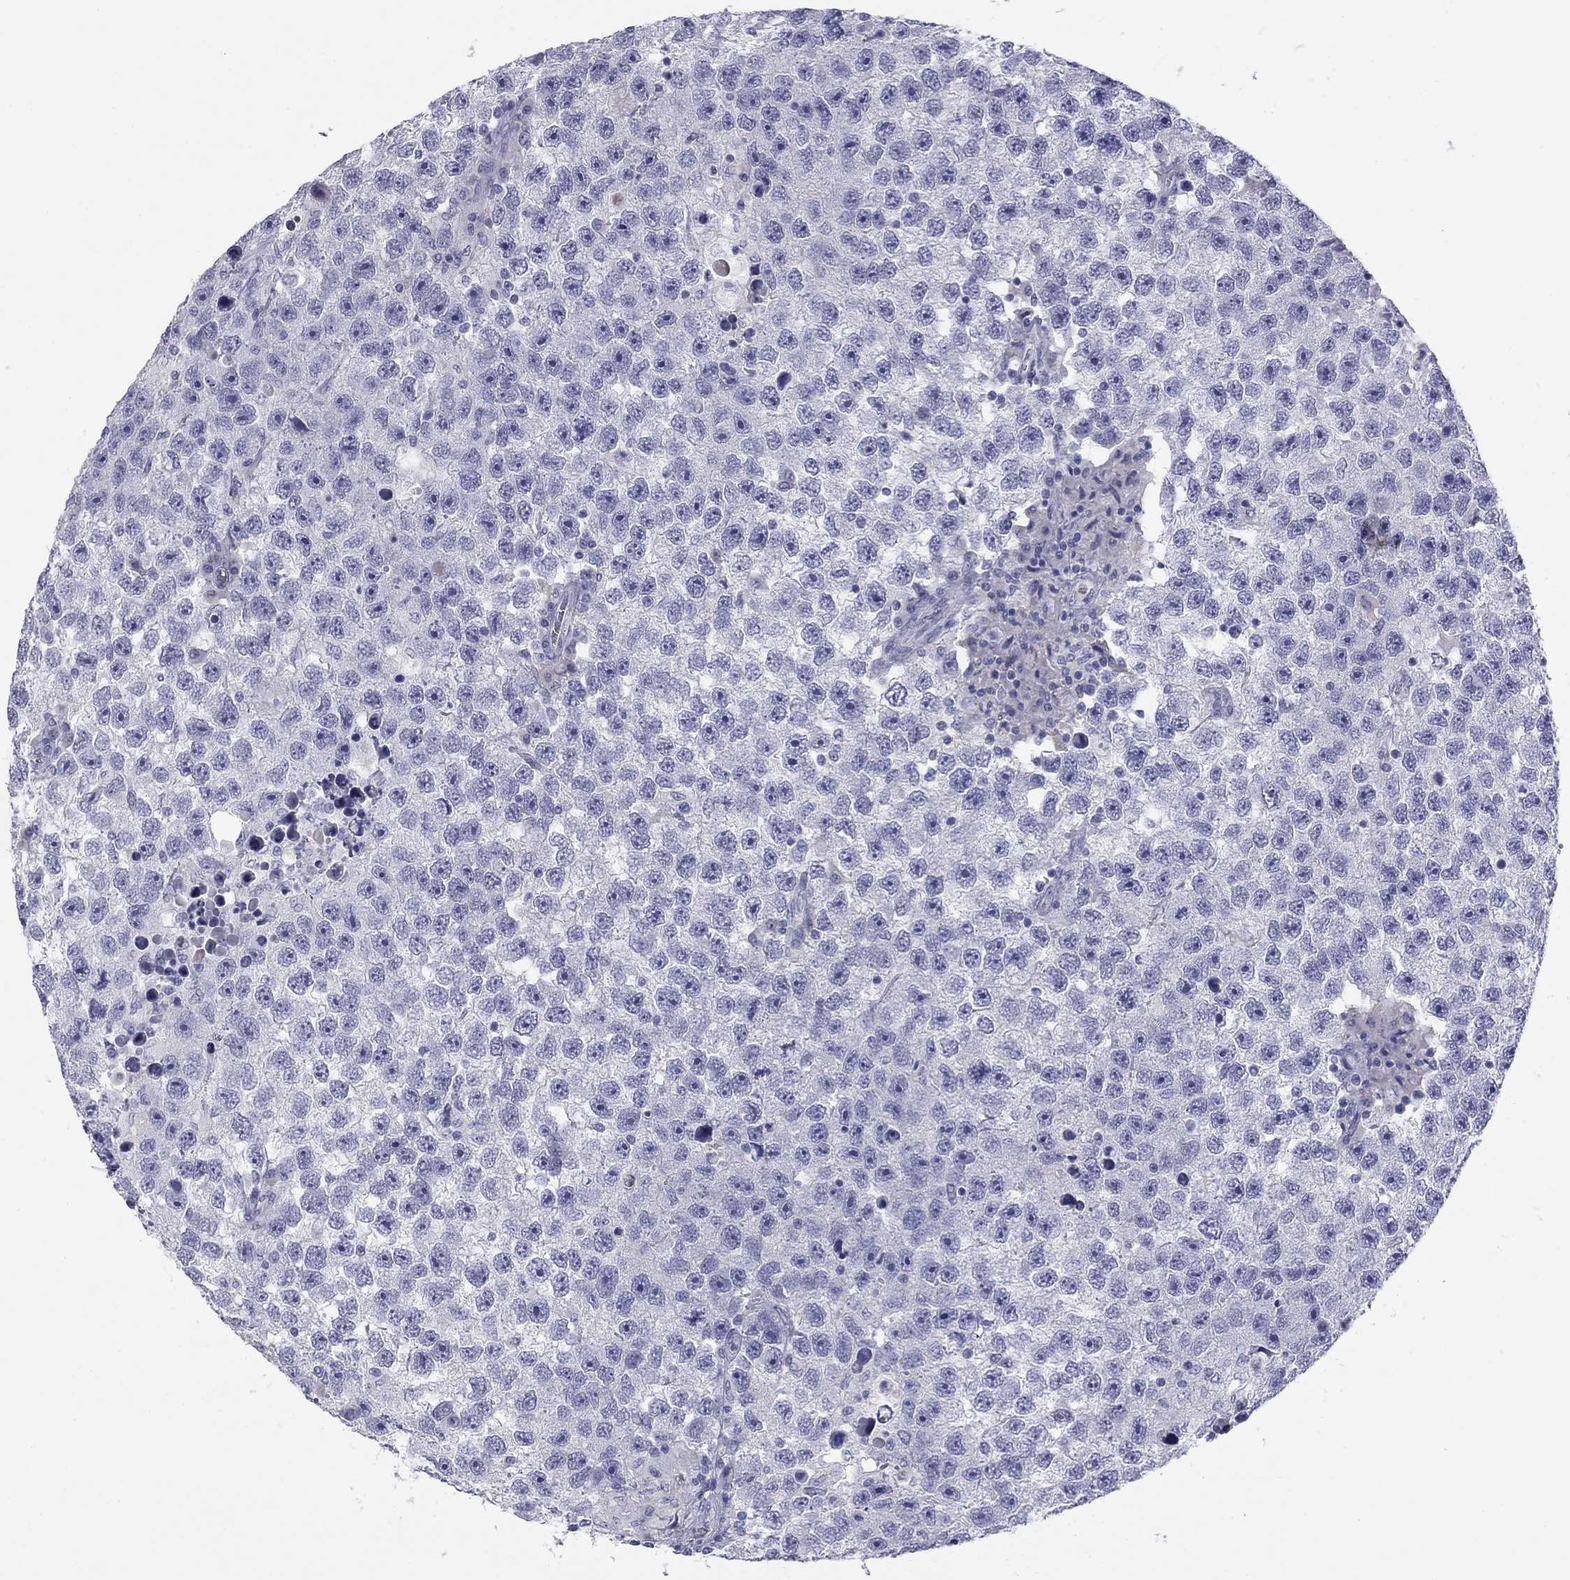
{"staining": {"intensity": "negative", "quantity": "none", "location": "none"}, "tissue": "testis cancer", "cell_type": "Tumor cells", "image_type": "cancer", "snomed": [{"axis": "morphology", "description": "Seminoma, NOS"}, {"axis": "topography", "description": "Testis"}], "caption": "Tumor cells show no significant protein expression in seminoma (testis).", "gene": "TFAP2B", "patient": {"sex": "male", "age": 26}}